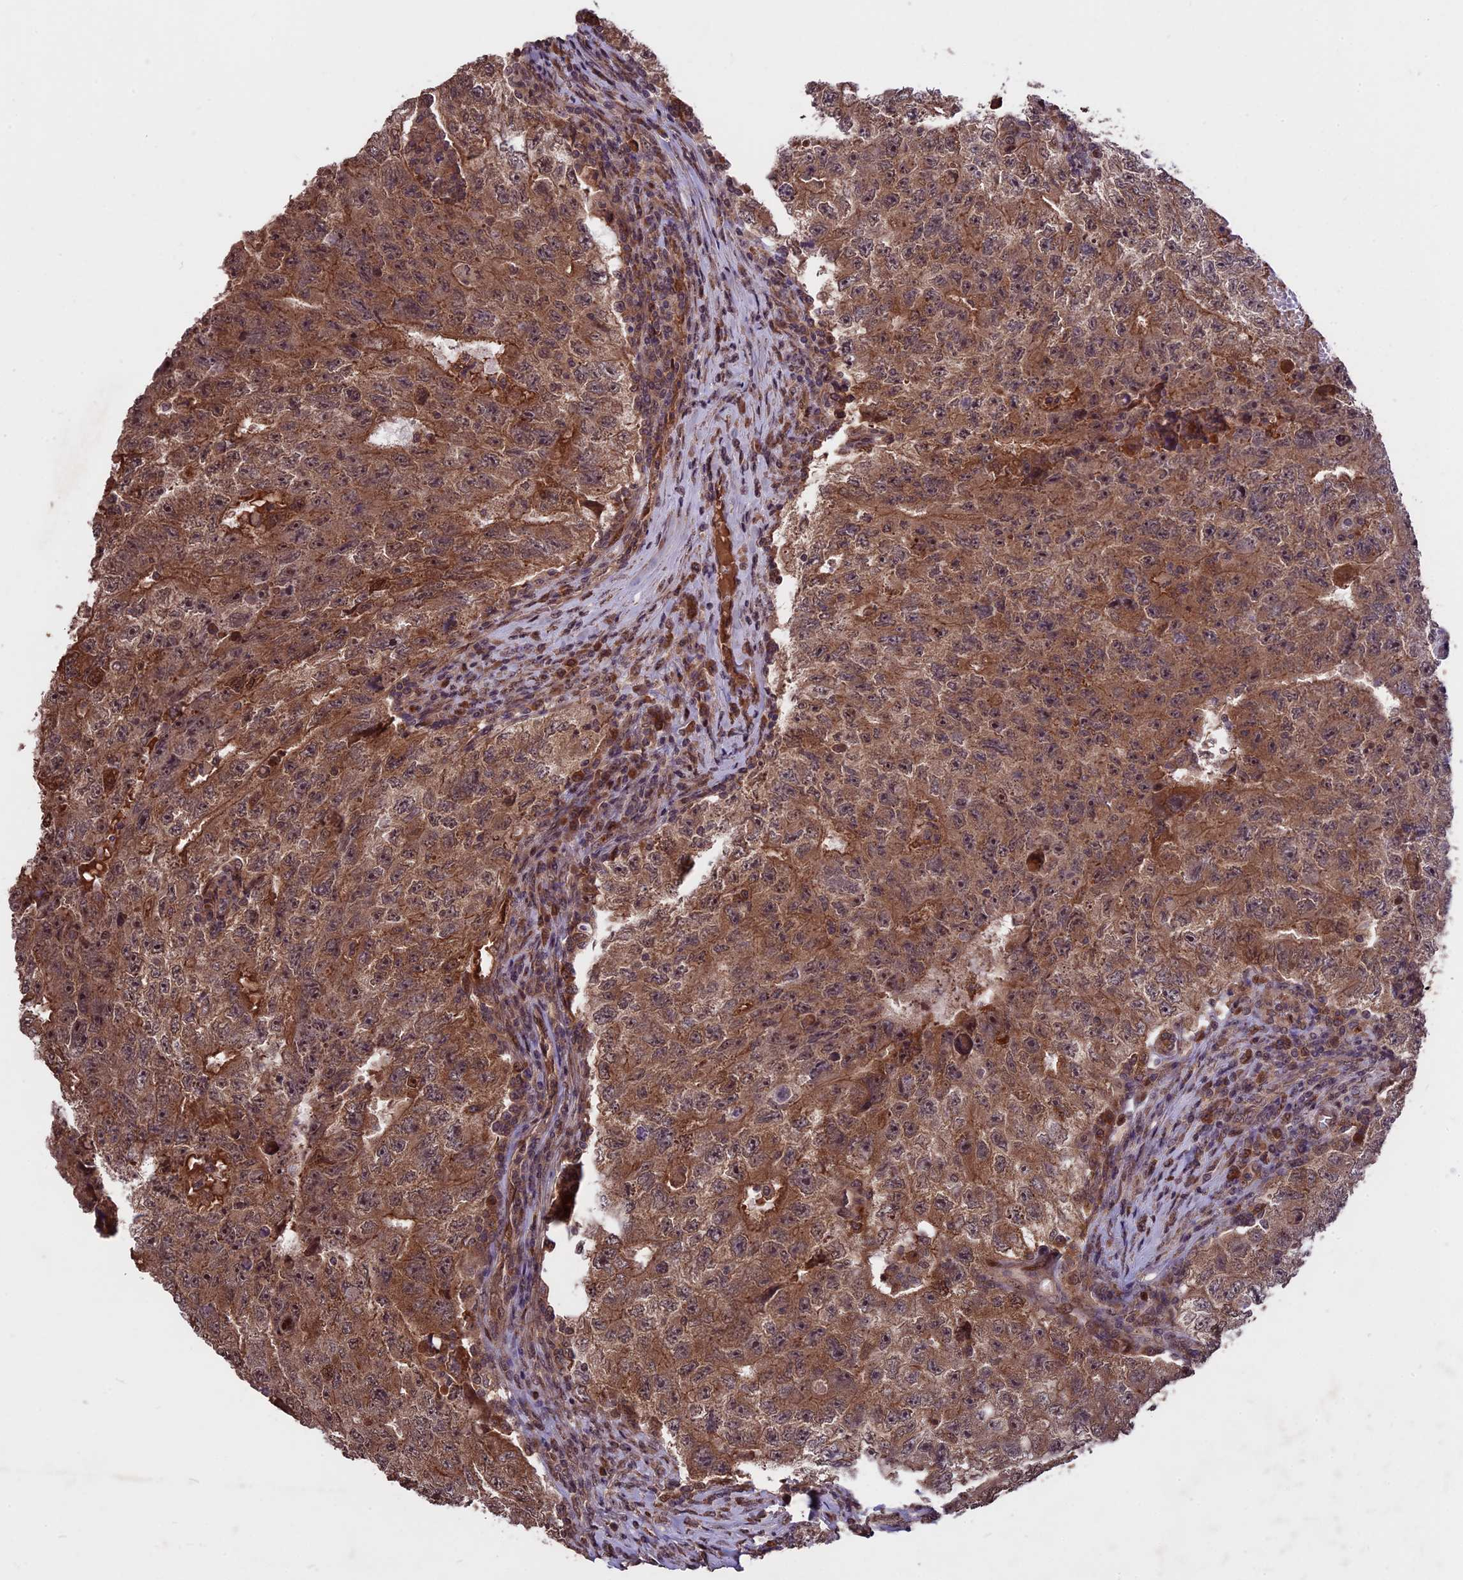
{"staining": {"intensity": "moderate", "quantity": ">75%", "location": "cytoplasmic/membranous,nuclear"}, "tissue": "testis cancer", "cell_type": "Tumor cells", "image_type": "cancer", "snomed": [{"axis": "morphology", "description": "Carcinoma, Embryonal, NOS"}, {"axis": "topography", "description": "Testis"}], "caption": "Brown immunohistochemical staining in human testis cancer reveals moderate cytoplasmic/membranous and nuclear expression in approximately >75% of tumor cells.", "gene": "ZNF598", "patient": {"sex": "male", "age": 17}}